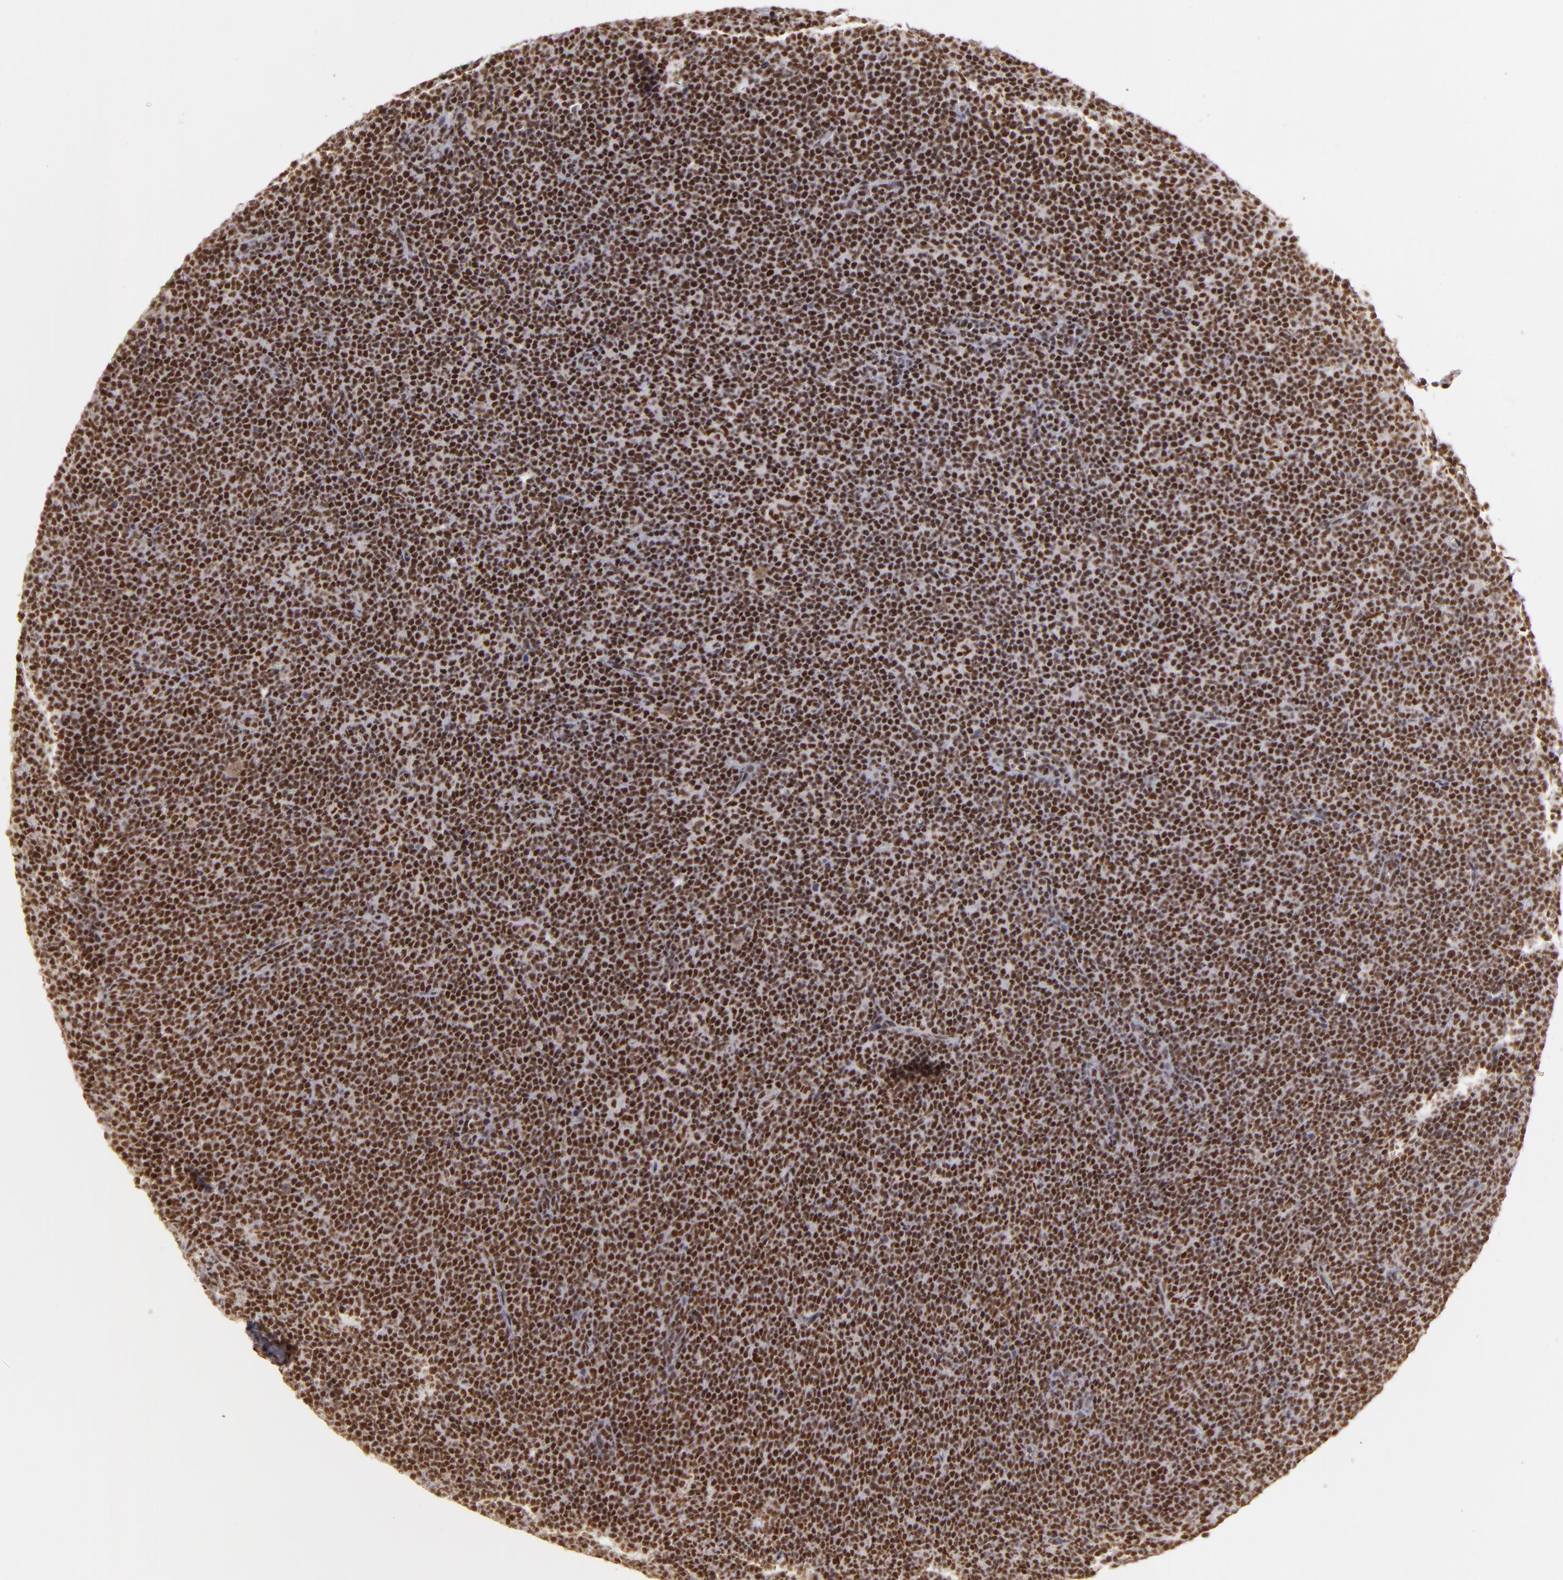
{"staining": {"intensity": "strong", "quantity": ">75%", "location": "nuclear"}, "tissue": "lymphoma", "cell_type": "Tumor cells", "image_type": "cancer", "snomed": [{"axis": "morphology", "description": "Malignant lymphoma, non-Hodgkin's type, High grade"}, {"axis": "topography", "description": "Lymph node"}], "caption": "An IHC photomicrograph of neoplastic tissue is shown. Protein staining in brown labels strong nuclear positivity in lymphoma within tumor cells. (Brightfield microscopy of DAB IHC at high magnification).", "gene": "DAXX", "patient": {"sex": "female", "age": 58}}